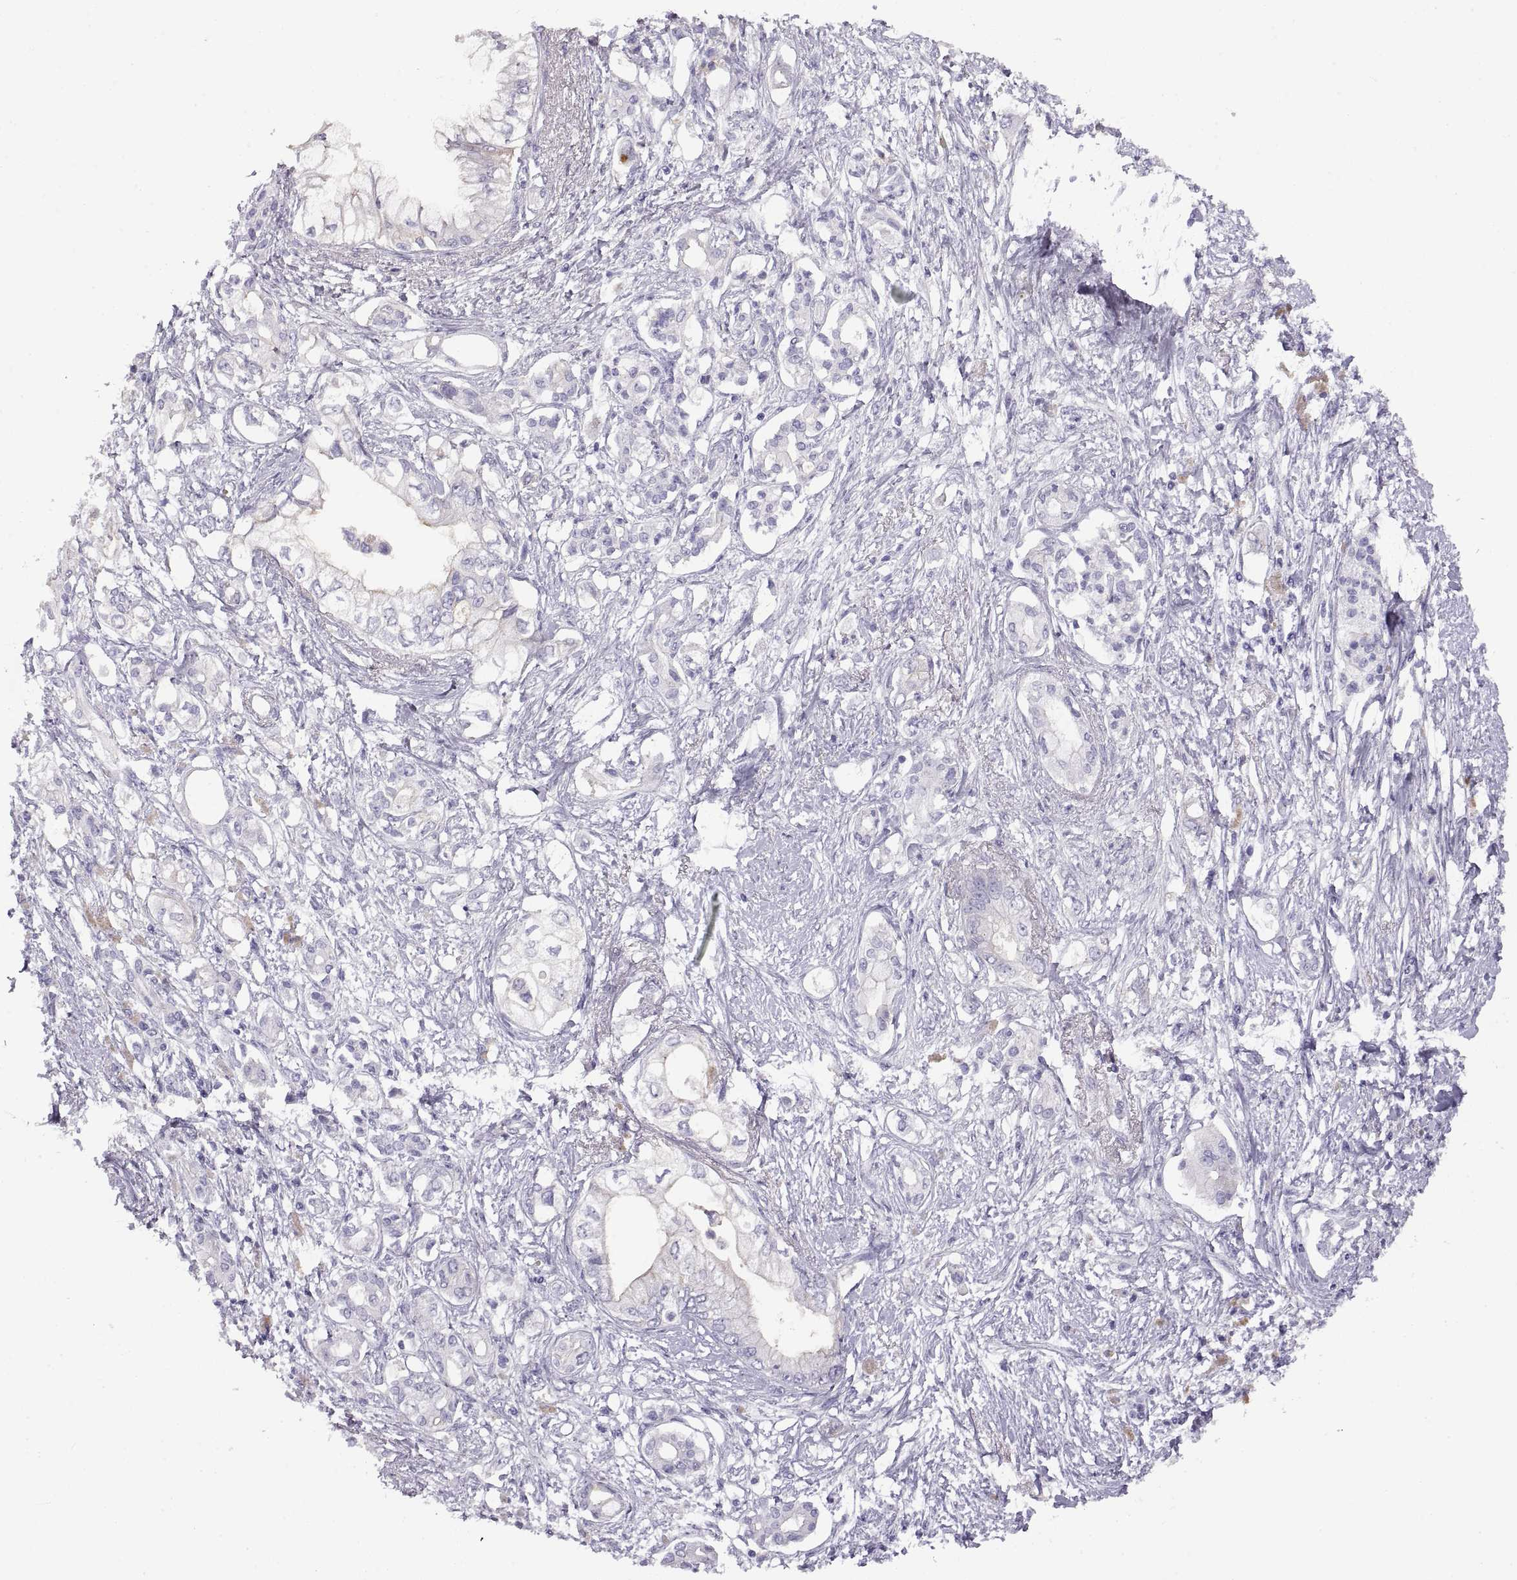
{"staining": {"intensity": "negative", "quantity": "none", "location": "none"}, "tissue": "pancreatic cancer", "cell_type": "Tumor cells", "image_type": "cancer", "snomed": [{"axis": "morphology", "description": "Adenocarcinoma, NOS"}, {"axis": "topography", "description": "Pancreas"}], "caption": "This is a image of immunohistochemistry staining of adenocarcinoma (pancreatic), which shows no positivity in tumor cells. (DAB (3,3'-diaminobenzidine) immunohistochemistry (IHC) visualized using brightfield microscopy, high magnification).", "gene": "CRYBB3", "patient": {"sex": "female", "age": 63}}